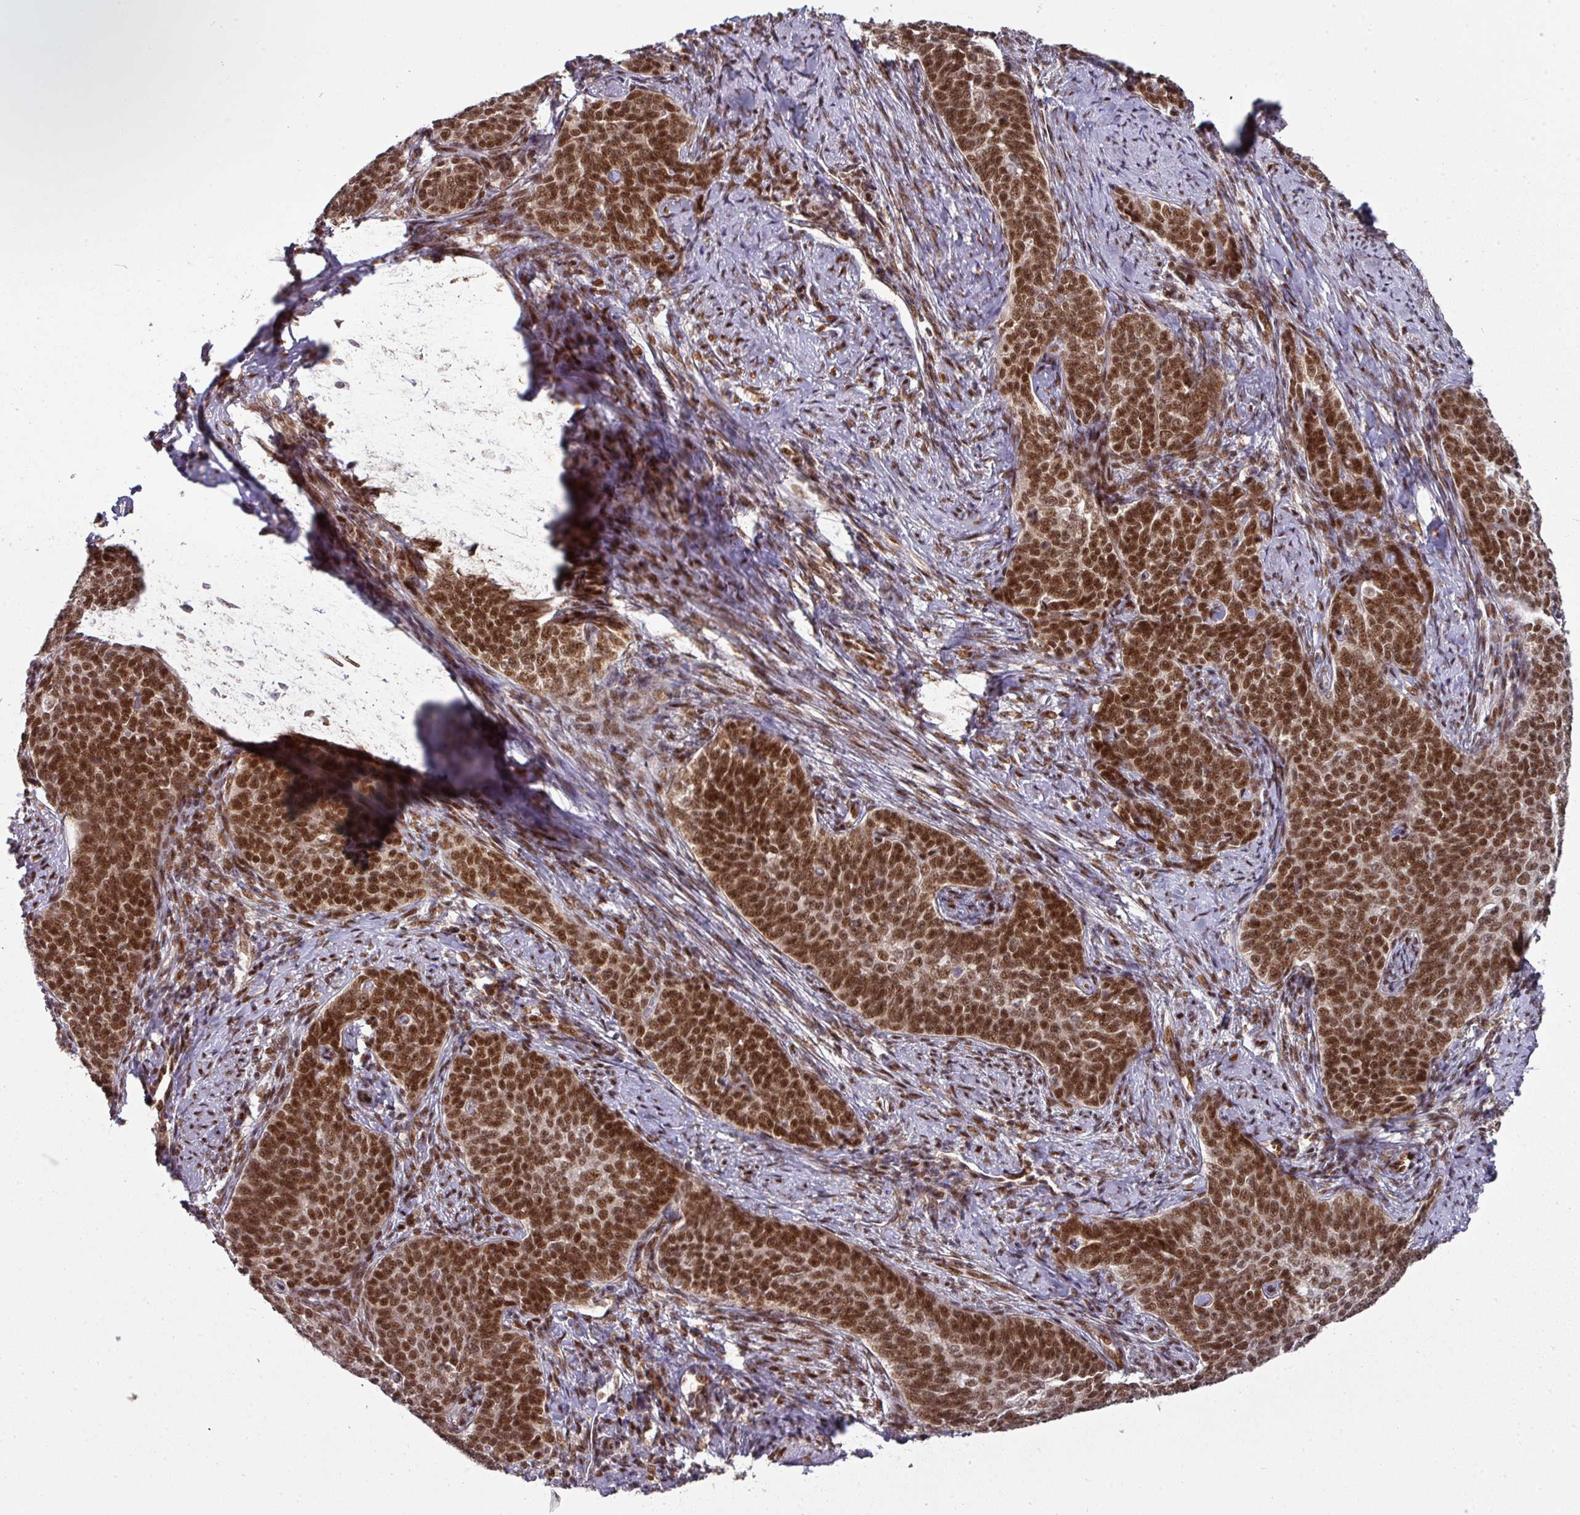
{"staining": {"intensity": "strong", "quantity": ">75%", "location": "nuclear"}, "tissue": "cervical cancer", "cell_type": "Tumor cells", "image_type": "cancer", "snomed": [{"axis": "morphology", "description": "Squamous cell carcinoma, NOS"}, {"axis": "topography", "description": "Cervix"}], "caption": "Immunohistochemical staining of cervical cancer displays high levels of strong nuclear expression in approximately >75% of tumor cells.", "gene": "CIC", "patient": {"sex": "female", "age": 39}}